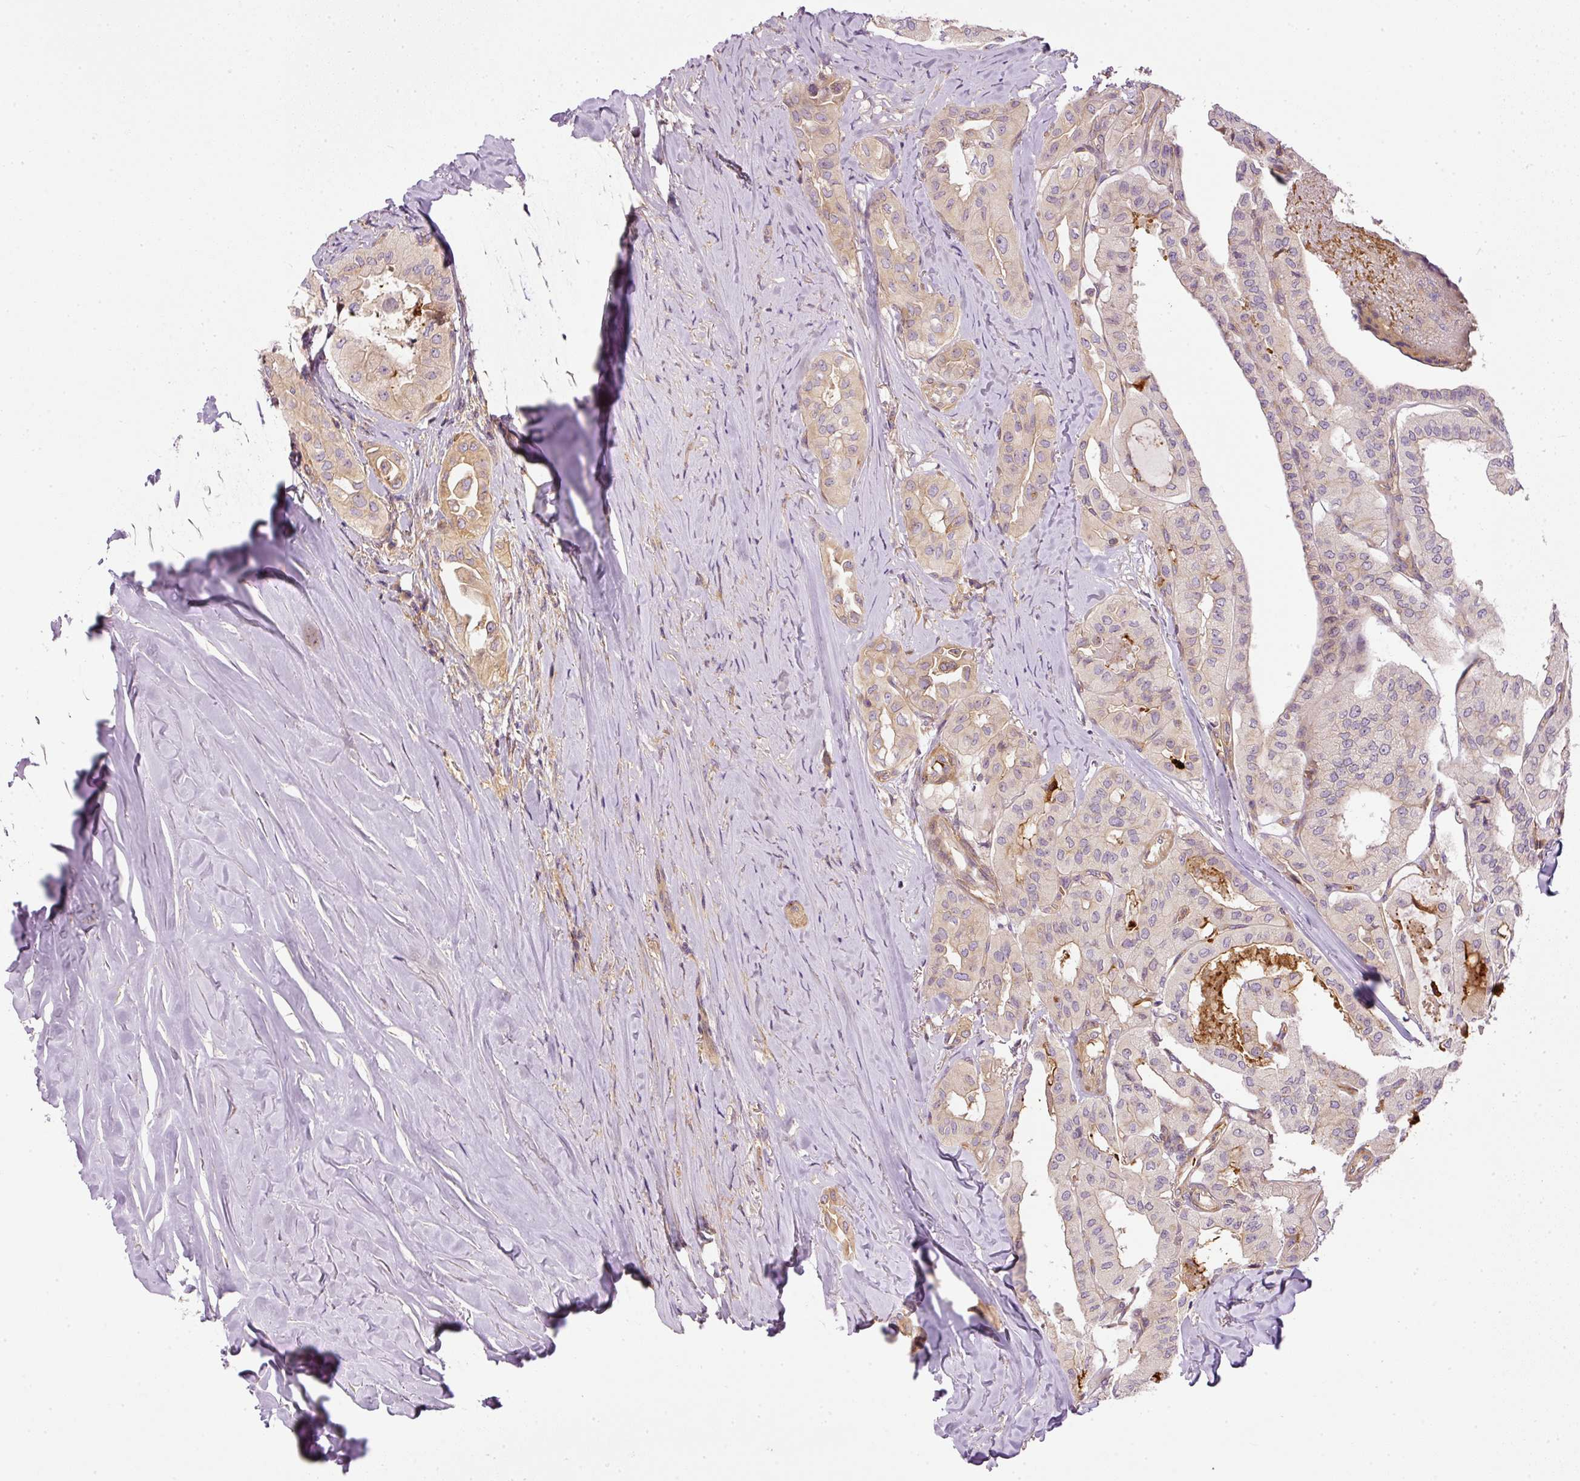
{"staining": {"intensity": "weak", "quantity": "<25%", "location": "cytoplasmic/membranous"}, "tissue": "thyroid cancer", "cell_type": "Tumor cells", "image_type": "cancer", "snomed": [{"axis": "morphology", "description": "Papillary adenocarcinoma, NOS"}, {"axis": "topography", "description": "Thyroid gland"}], "caption": "Tumor cells are negative for protein expression in human thyroid cancer.", "gene": "TBC1D2B", "patient": {"sex": "female", "age": 59}}